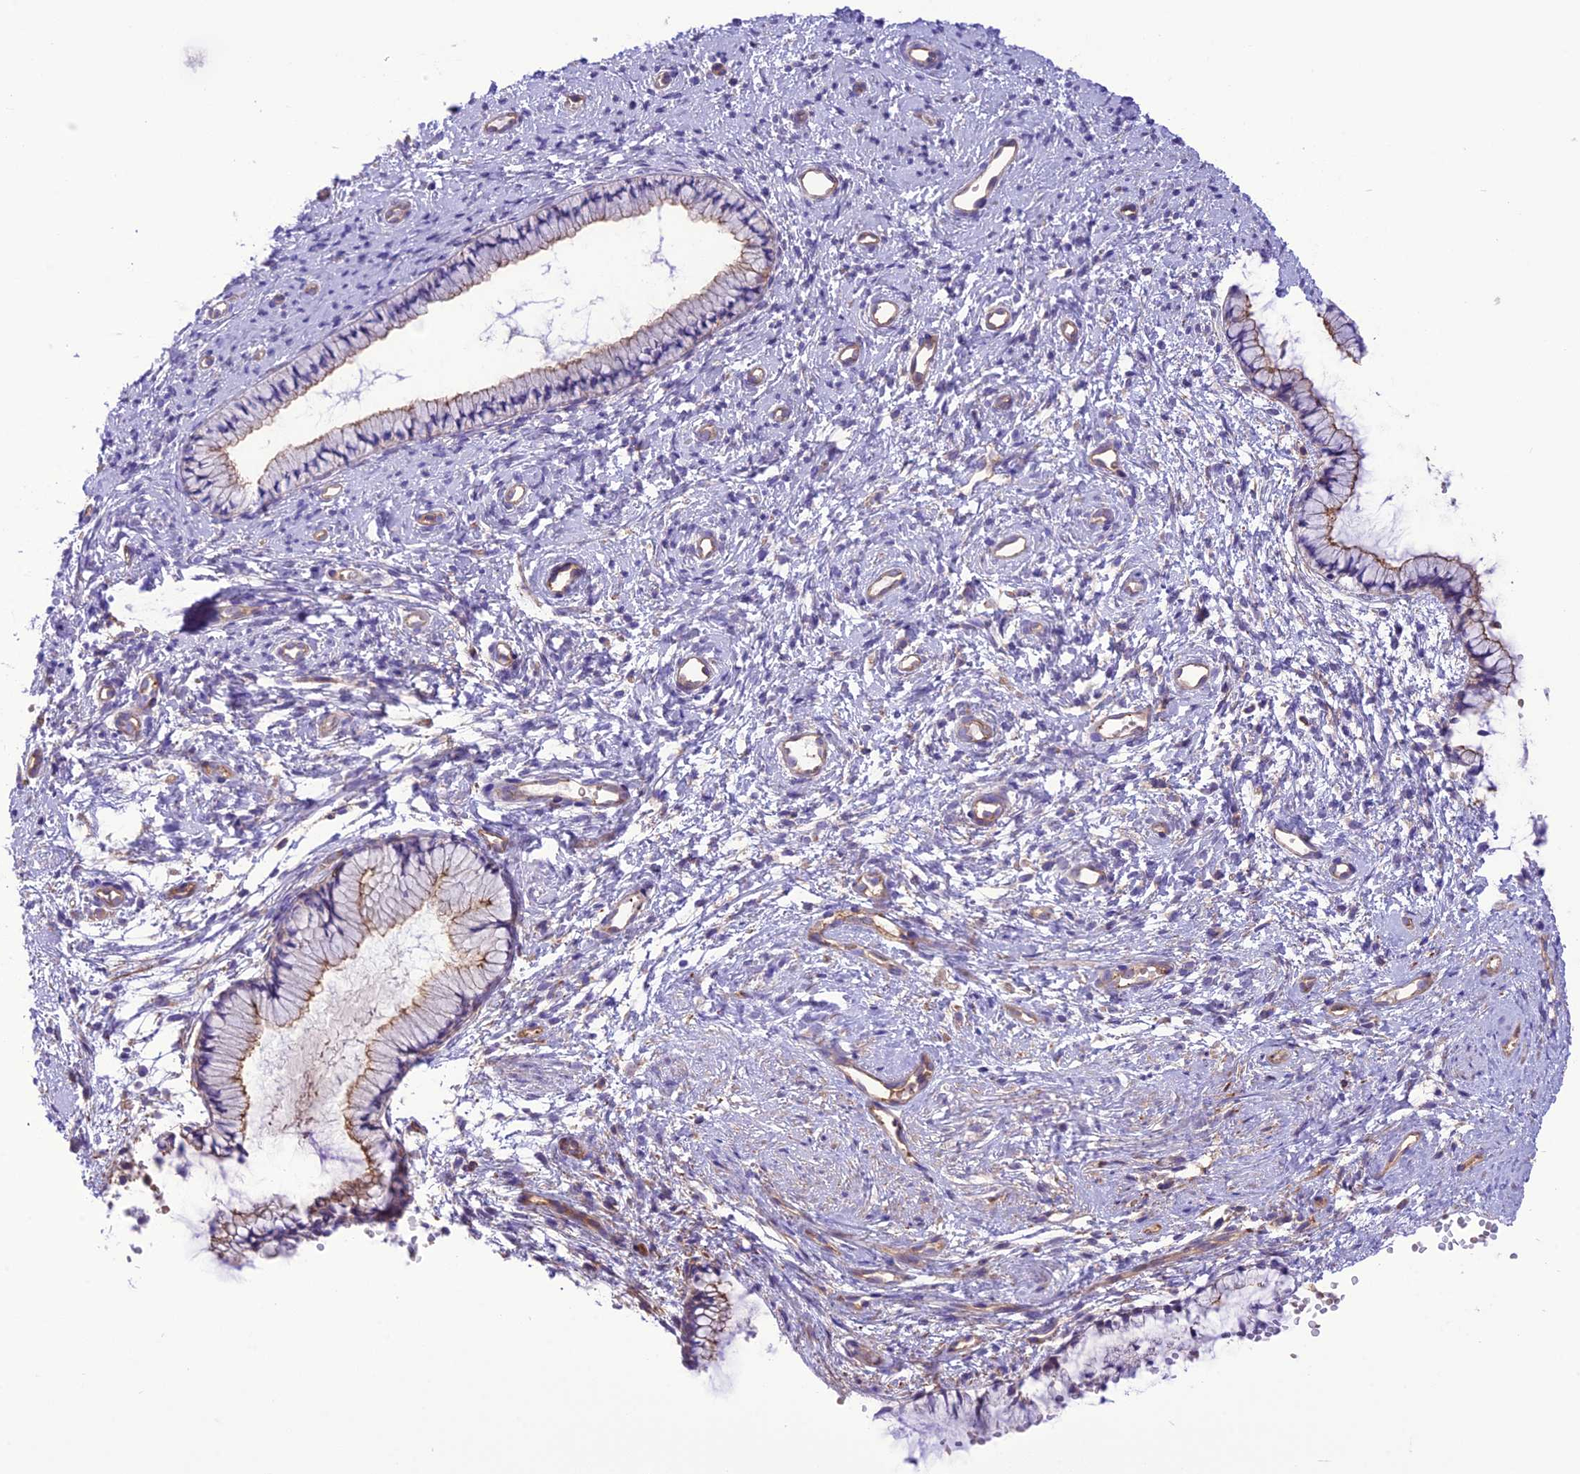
{"staining": {"intensity": "moderate", "quantity": "<25%", "location": "cytoplasmic/membranous"}, "tissue": "cervix", "cell_type": "Glandular cells", "image_type": "normal", "snomed": [{"axis": "morphology", "description": "Normal tissue, NOS"}, {"axis": "topography", "description": "Cervix"}], "caption": "This image demonstrates immunohistochemistry staining of benign cervix, with low moderate cytoplasmic/membranous expression in approximately <25% of glandular cells.", "gene": "PPFIA3", "patient": {"sex": "female", "age": 57}}